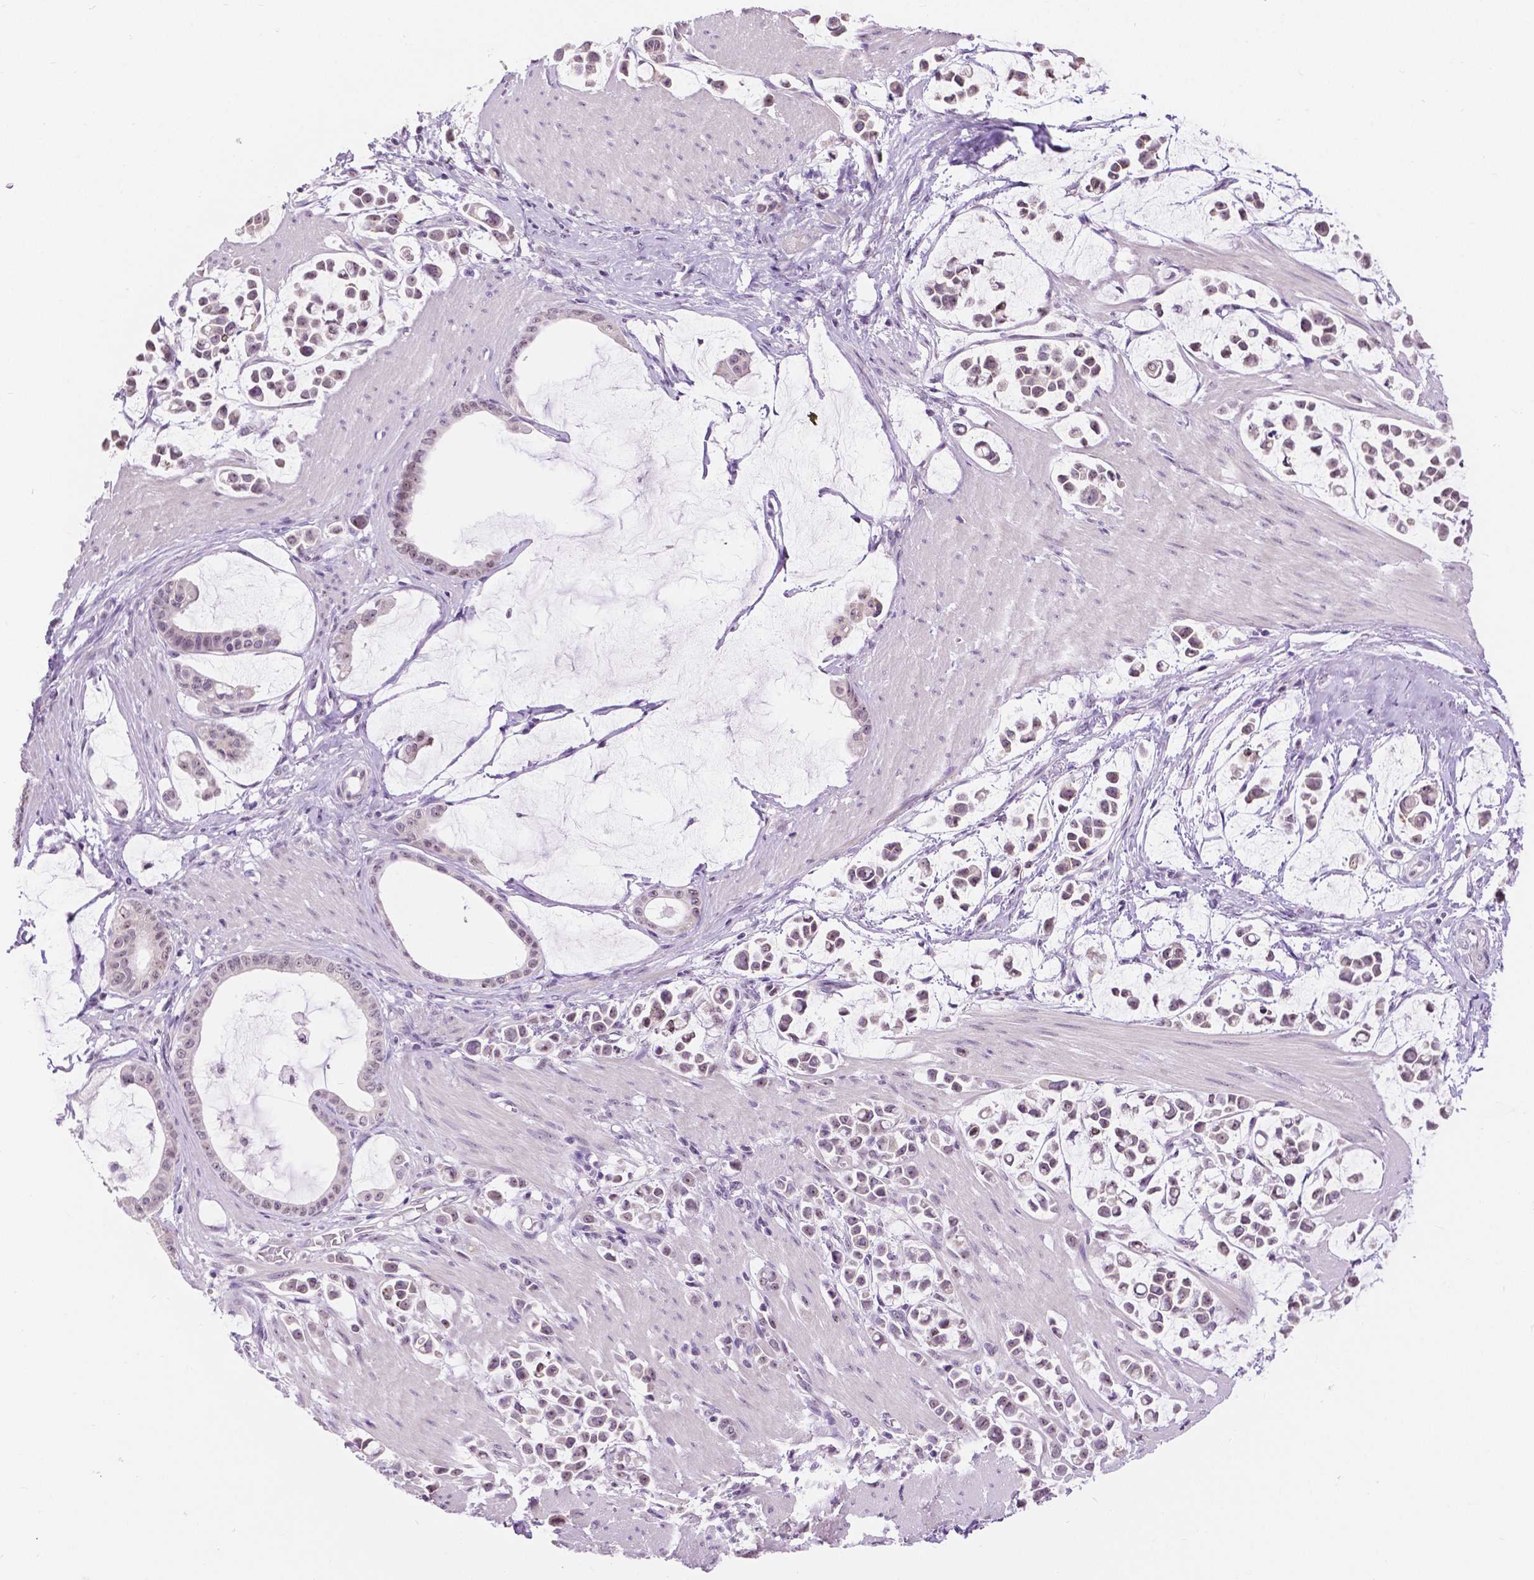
{"staining": {"intensity": "weak", "quantity": "25%-75%", "location": "nuclear"}, "tissue": "stomach cancer", "cell_type": "Tumor cells", "image_type": "cancer", "snomed": [{"axis": "morphology", "description": "Adenocarcinoma, NOS"}, {"axis": "topography", "description": "Stomach"}], "caption": "A histopathology image of human stomach adenocarcinoma stained for a protein shows weak nuclear brown staining in tumor cells.", "gene": "NHP2", "patient": {"sex": "male", "age": 82}}